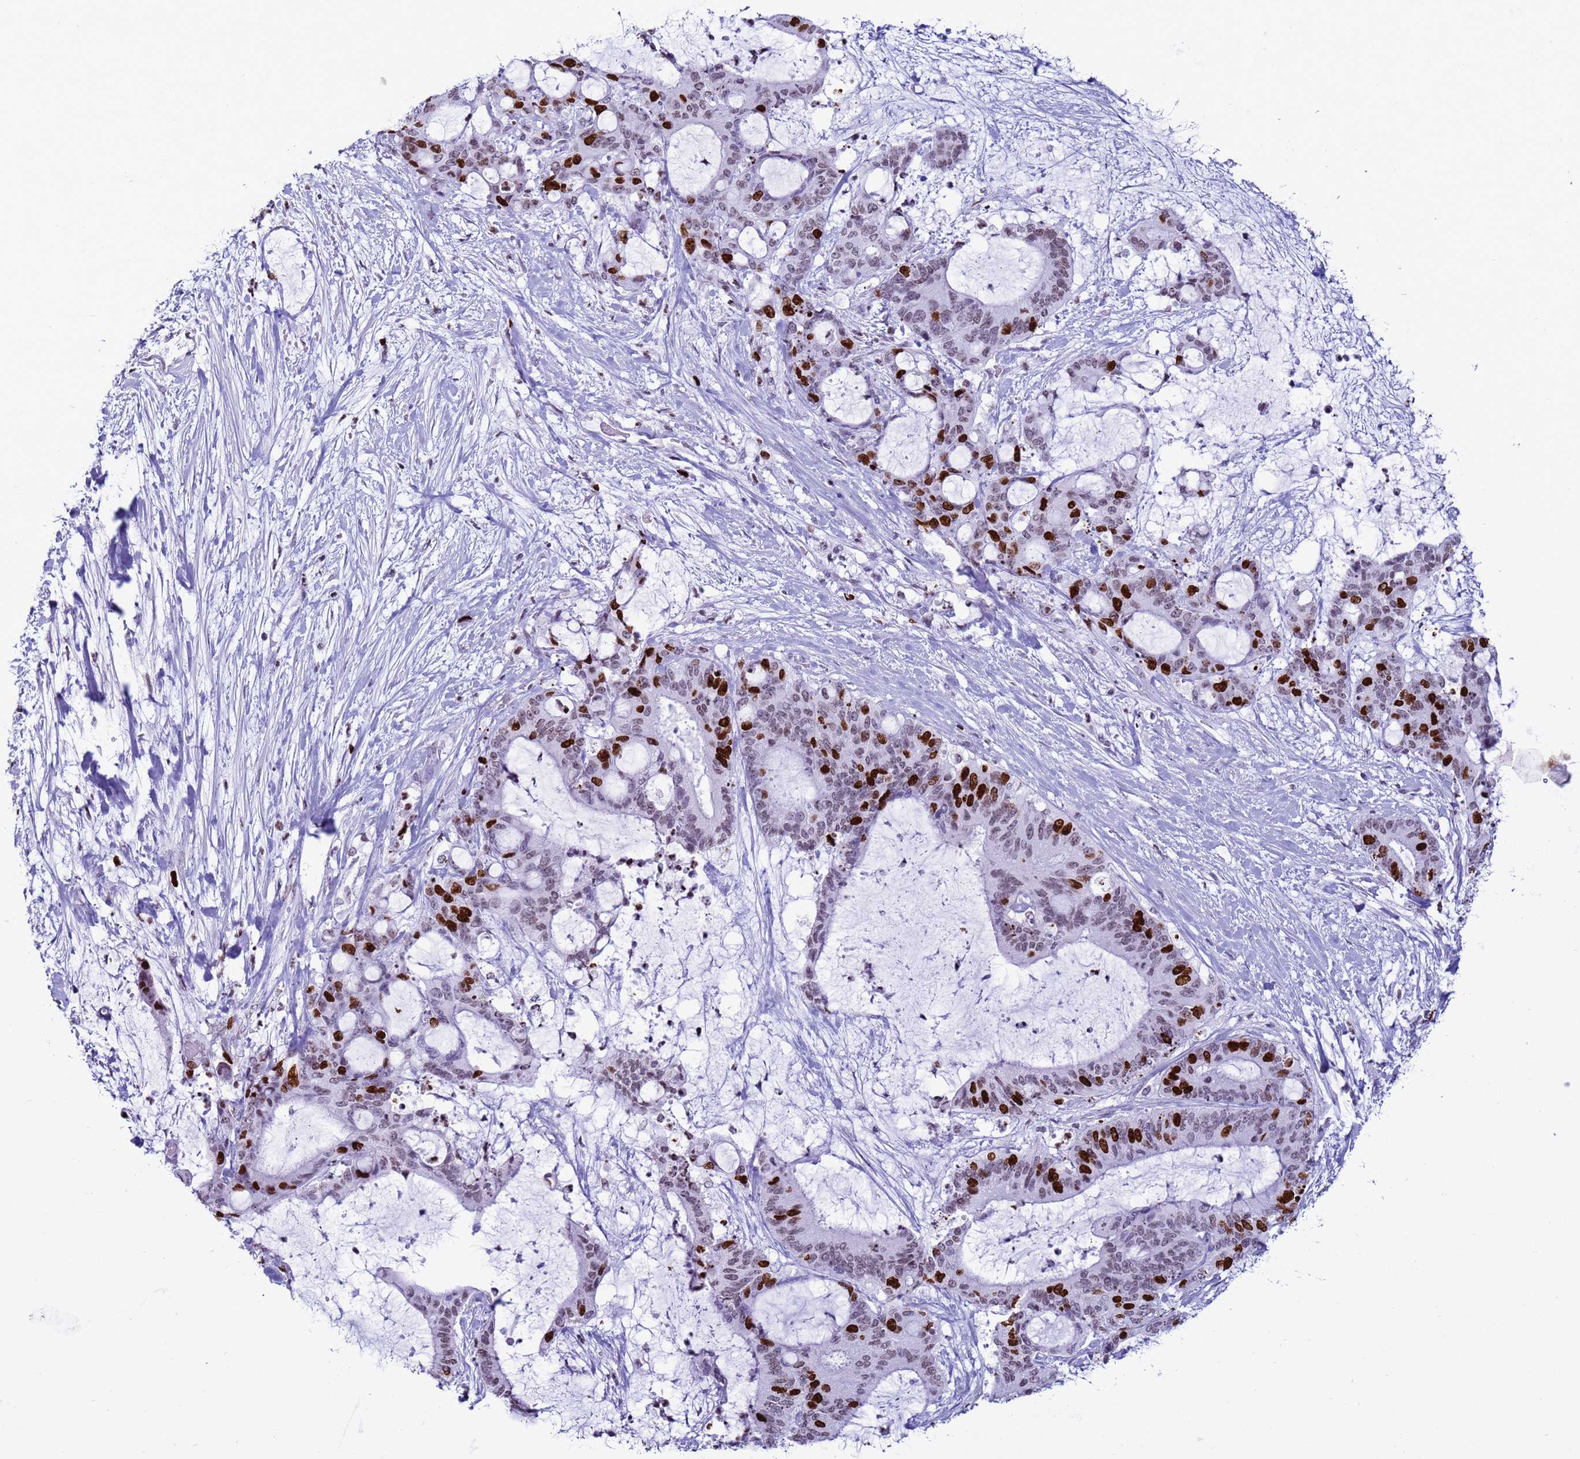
{"staining": {"intensity": "strong", "quantity": "25%-75%", "location": "nuclear"}, "tissue": "liver cancer", "cell_type": "Tumor cells", "image_type": "cancer", "snomed": [{"axis": "morphology", "description": "Normal tissue, NOS"}, {"axis": "morphology", "description": "Cholangiocarcinoma"}, {"axis": "topography", "description": "Liver"}, {"axis": "topography", "description": "Peripheral nerve tissue"}], "caption": "Human liver cholangiocarcinoma stained with a protein marker shows strong staining in tumor cells.", "gene": "H4C8", "patient": {"sex": "female", "age": 73}}